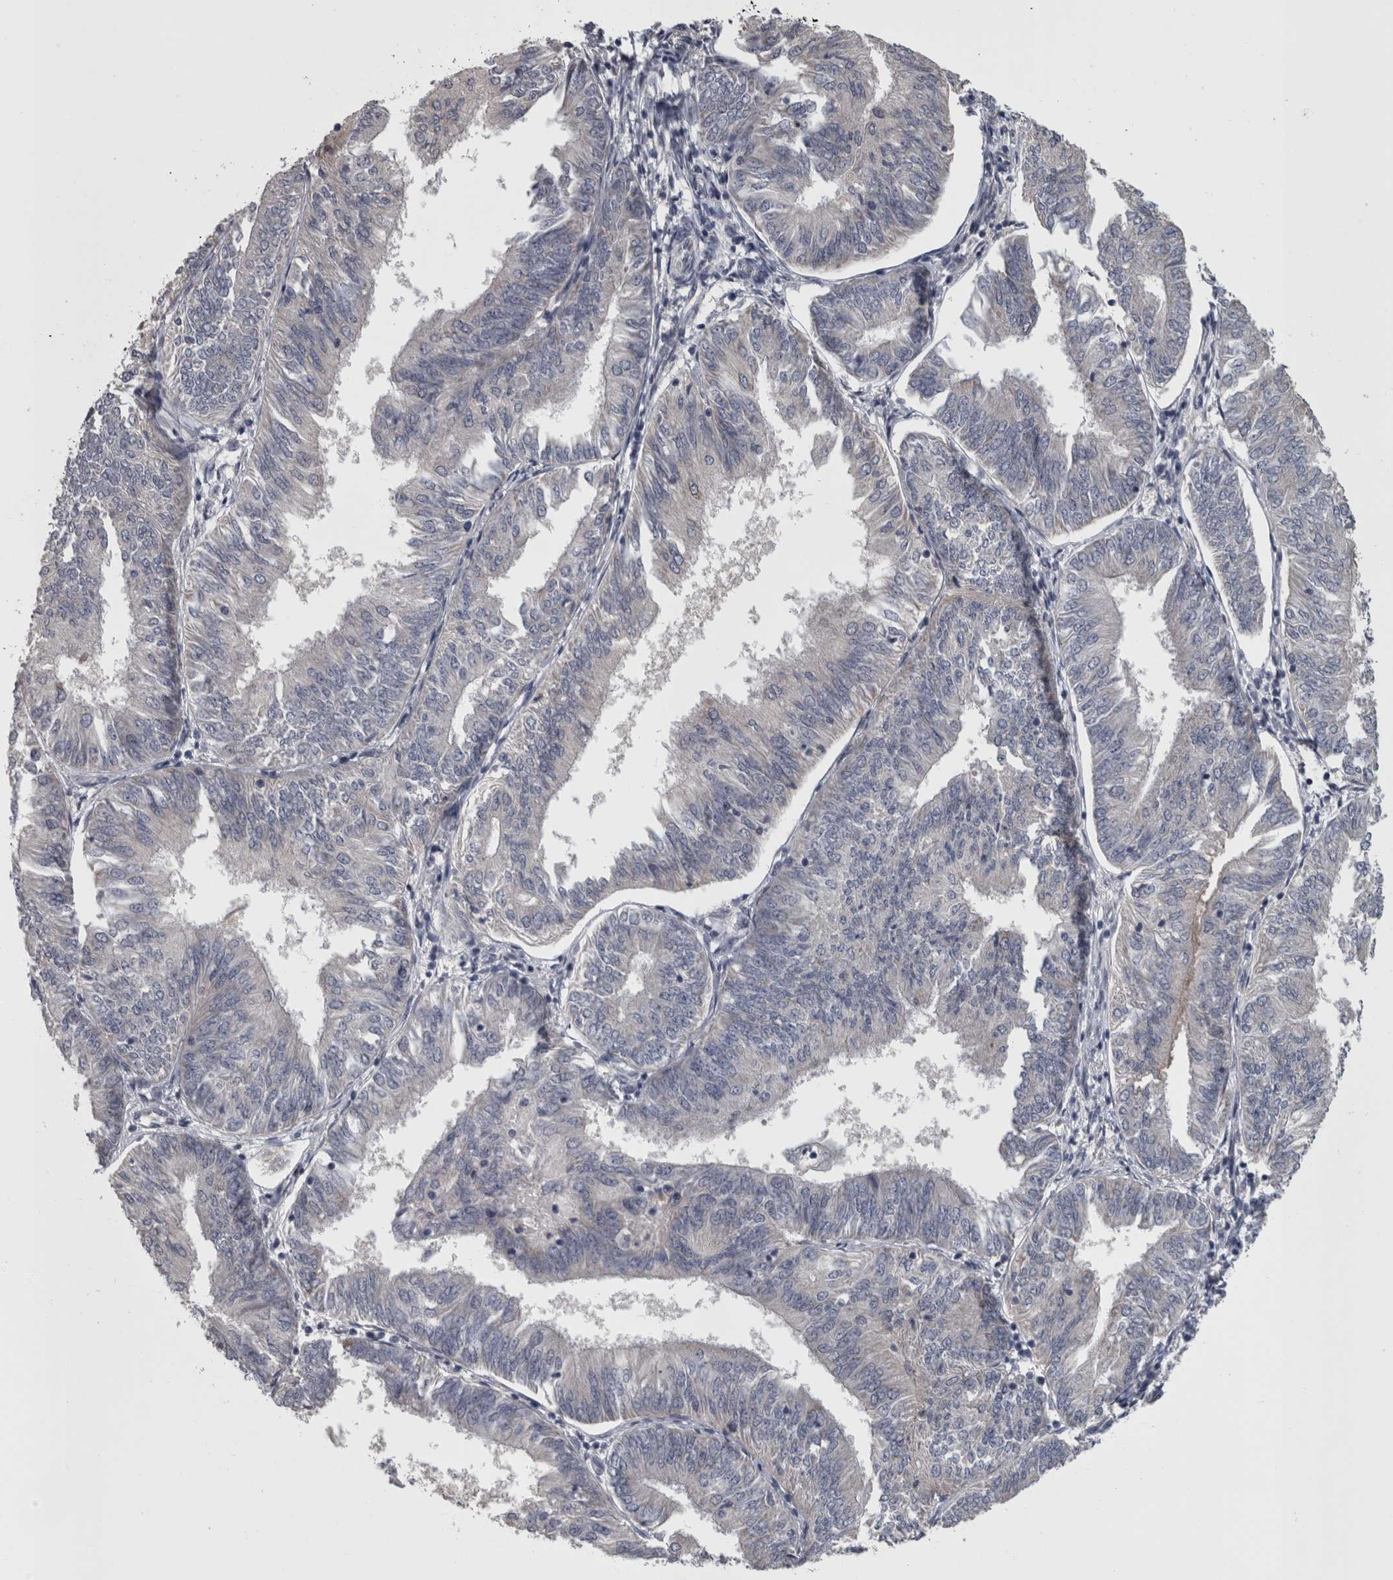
{"staining": {"intensity": "negative", "quantity": "none", "location": "none"}, "tissue": "endometrial cancer", "cell_type": "Tumor cells", "image_type": "cancer", "snomed": [{"axis": "morphology", "description": "Adenocarcinoma, NOS"}, {"axis": "topography", "description": "Endometrium"}], "caption": "Immunohistochemistry of endometrial cancer (adenocarcinoma) demonstrates no staining in tumor cells.", "gene": "DBT", "patient": {"sex": "female", "age": 58}}